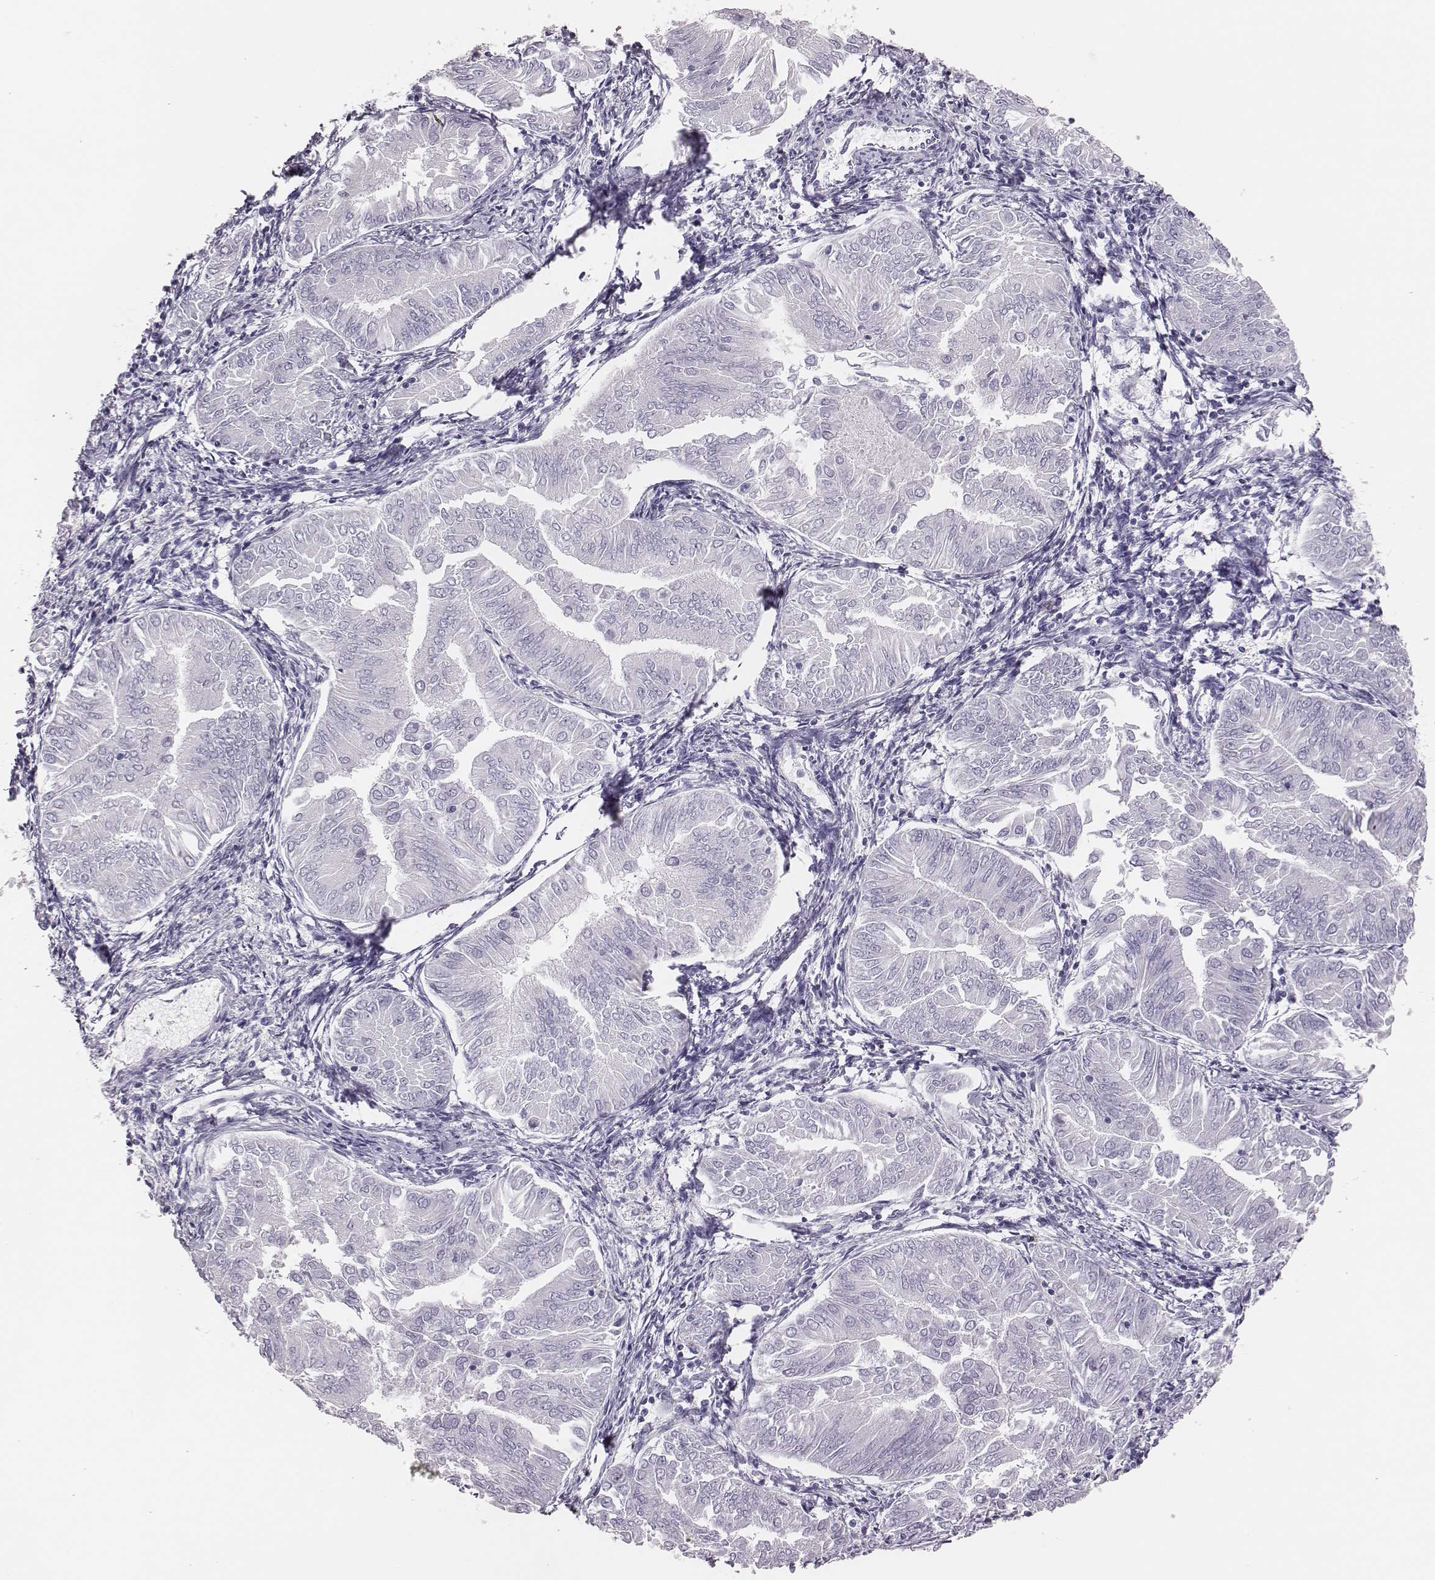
{"staining": {"intensity": "negative", "quantity": "none", "location": "none"}, "tissue": "endometrial cancer", "cell_type": "Tumor cells", "image_type": "cancer", "snomed": [{"axis": "morphology", "description": "Adenocarcinoma, NOS"}, {"axis": "topography", "description": "Endometrium"}], "caption": "A micrograph of human endometrial cancer is negative for staining in tumor cells.", "gene": "H1-6", "patient": {"sex": "female", "age": 53}}